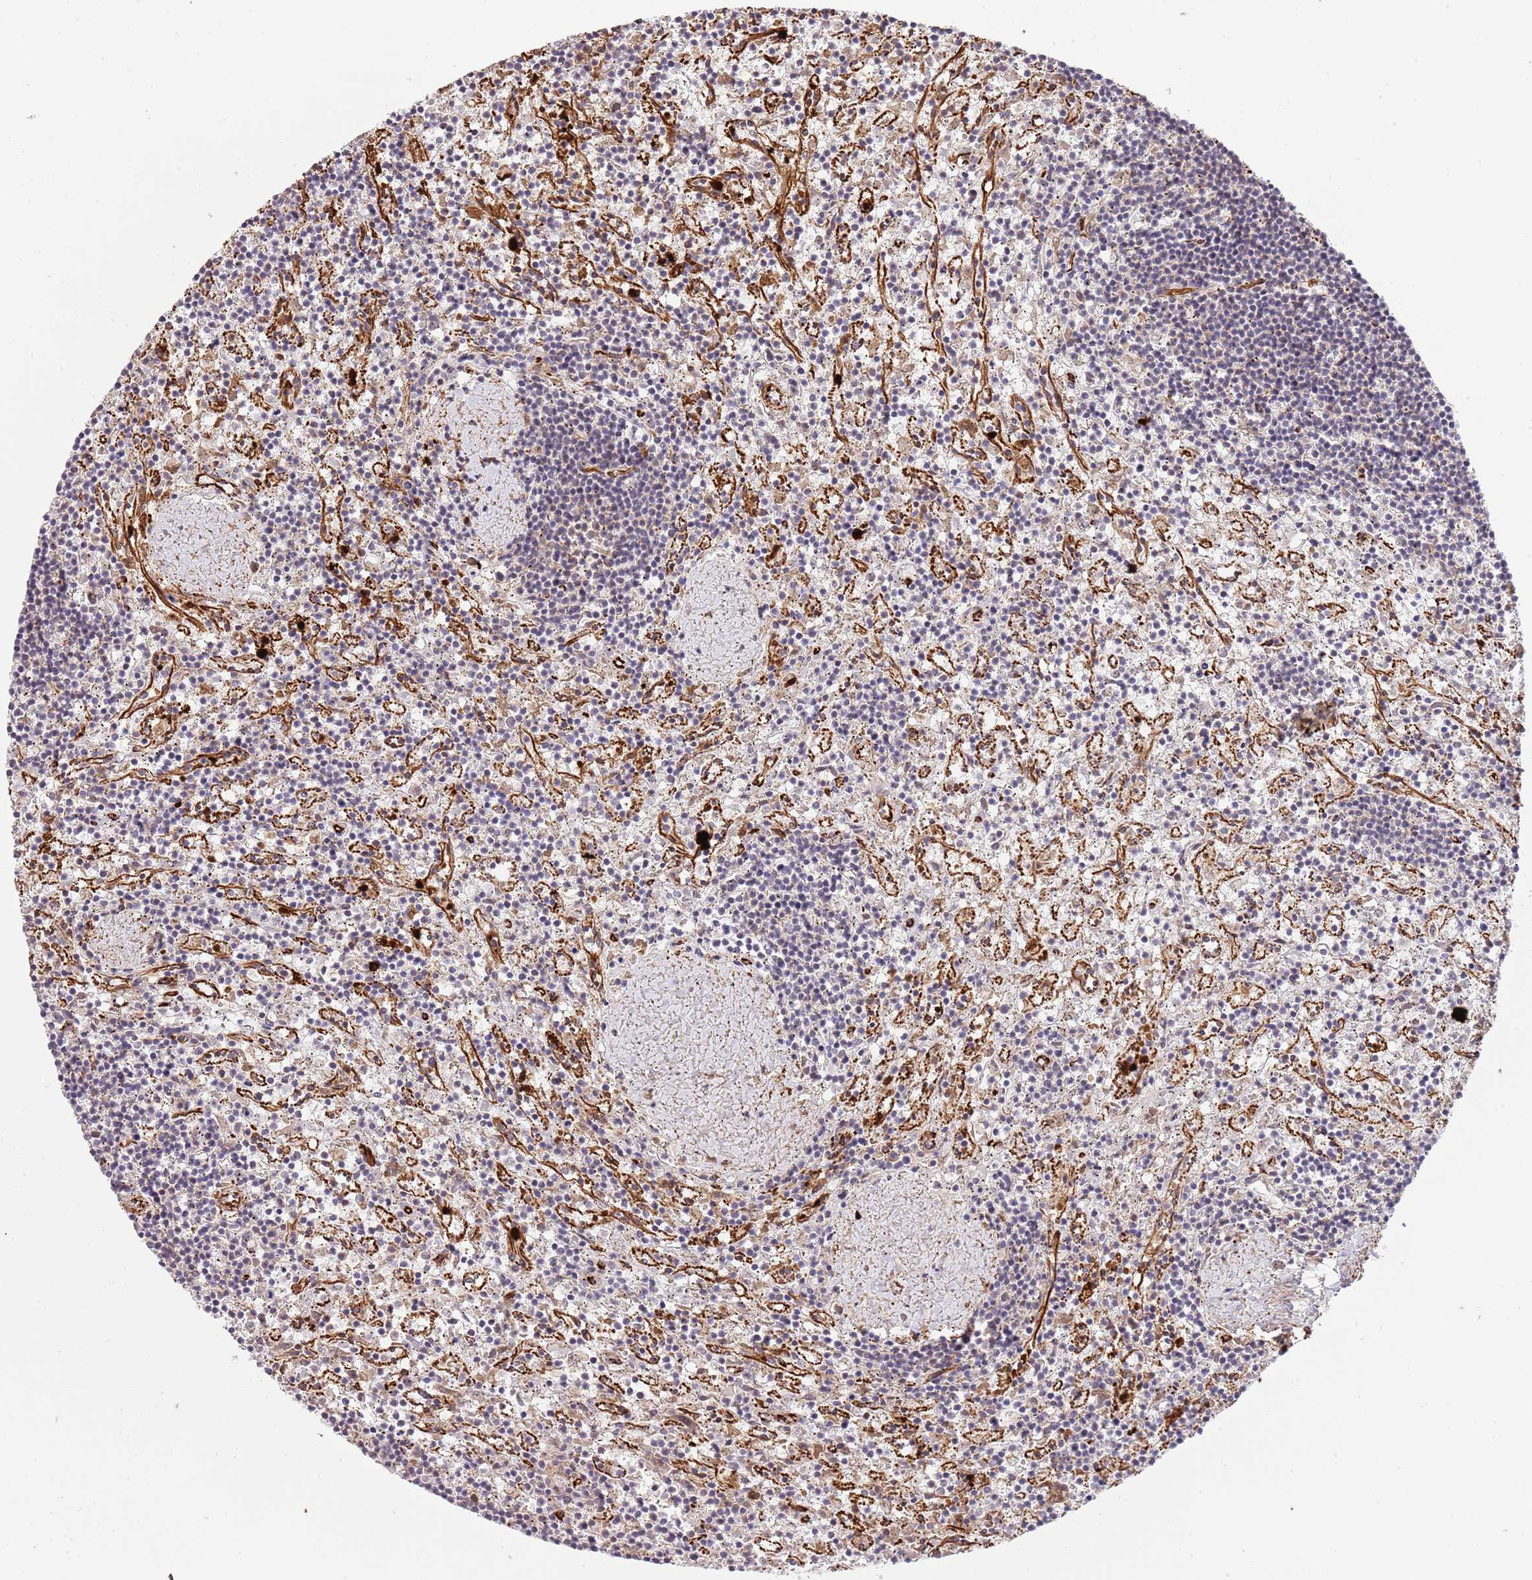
{"staining": {"intensity": "negative", "quantity": "none", "location": "none"}, "tissue": "lymphoma", "cell_type": "Tumor cells", "image_type": "cancer", "snomed": [{"axis": "morphology", "description": "Malignant lymphoma, non-Hodgkin's type, Low grade"}, {"axis": "topography", "description": "Spleen"}], "caption": "The IHC photomicrograph has no significant positivity in tumor cells of malignant lymphoma, non-Hodgkin's type (low-grade) tissue.", "gene": "NEK3", "patient": {"sex": "male", "age": 76}}